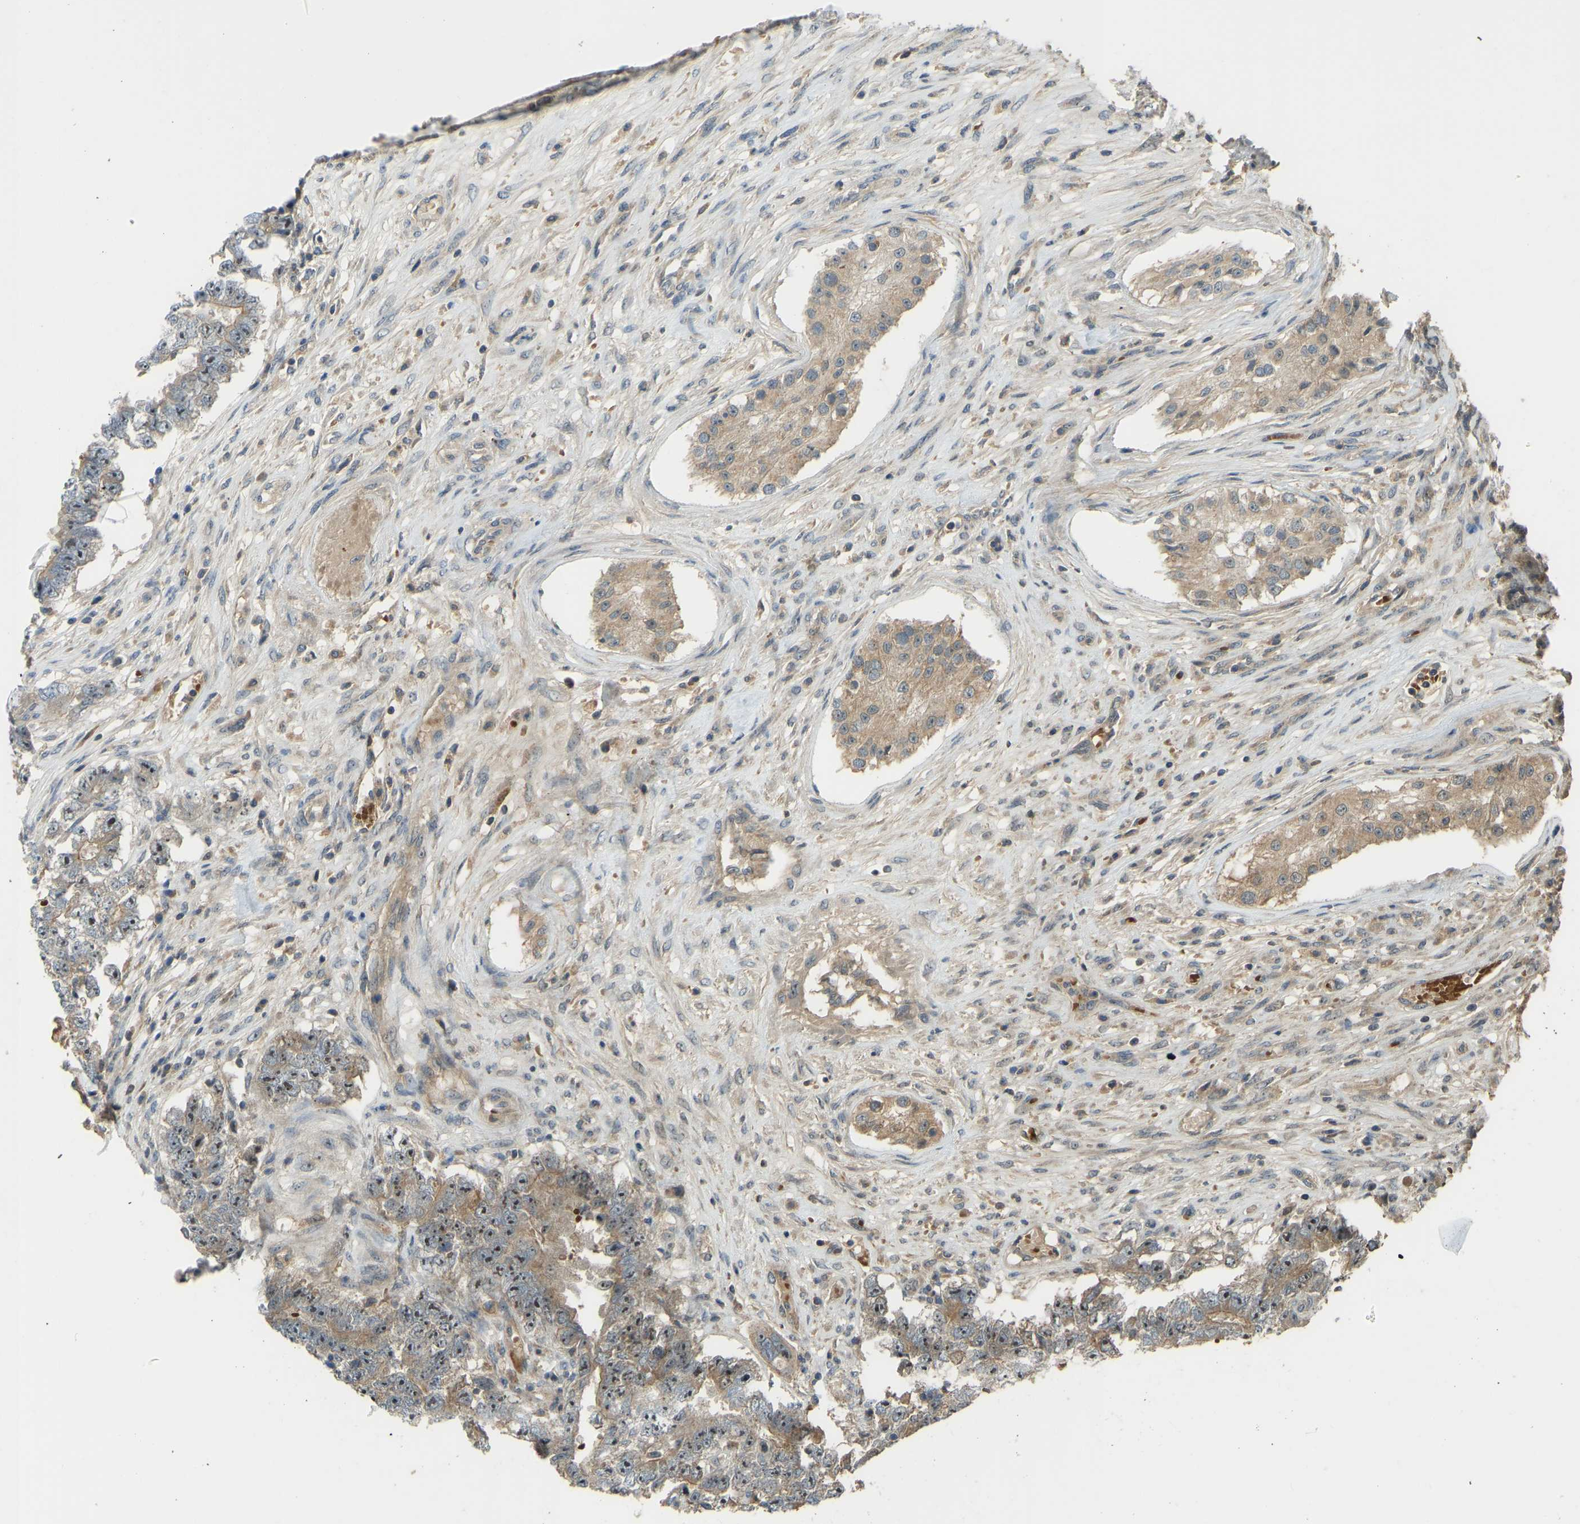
{"staining": {"intensity": "weak", "quantity": "25%-75%", "location": "cytoplasmic/membranous"}, "tissue": "testis cancer", "cell_type": "Tumor cells", "image_type": "cancer", "snomed": [{"axis": "morphology", "description": "Carcinoma, Embryonal, NOS"}, {"axis": "topography", "description": "Testis"}], "caption": "IHC staining of testis cancer (embryonal carcinoma), which reveals low levels of weak cytoplasmic/membranous expression in about 25%-75% of tumor cells indicating weak cytoplasmic/membranous protein staining. The staining was performed using DAB (3,3'-diaminobenzidine) (brown) for protein detection and nuclei were counterstained in hematoxylin (blue).", "gene": "ZNF71", "patient": {"sex": "male", "age": 25}}